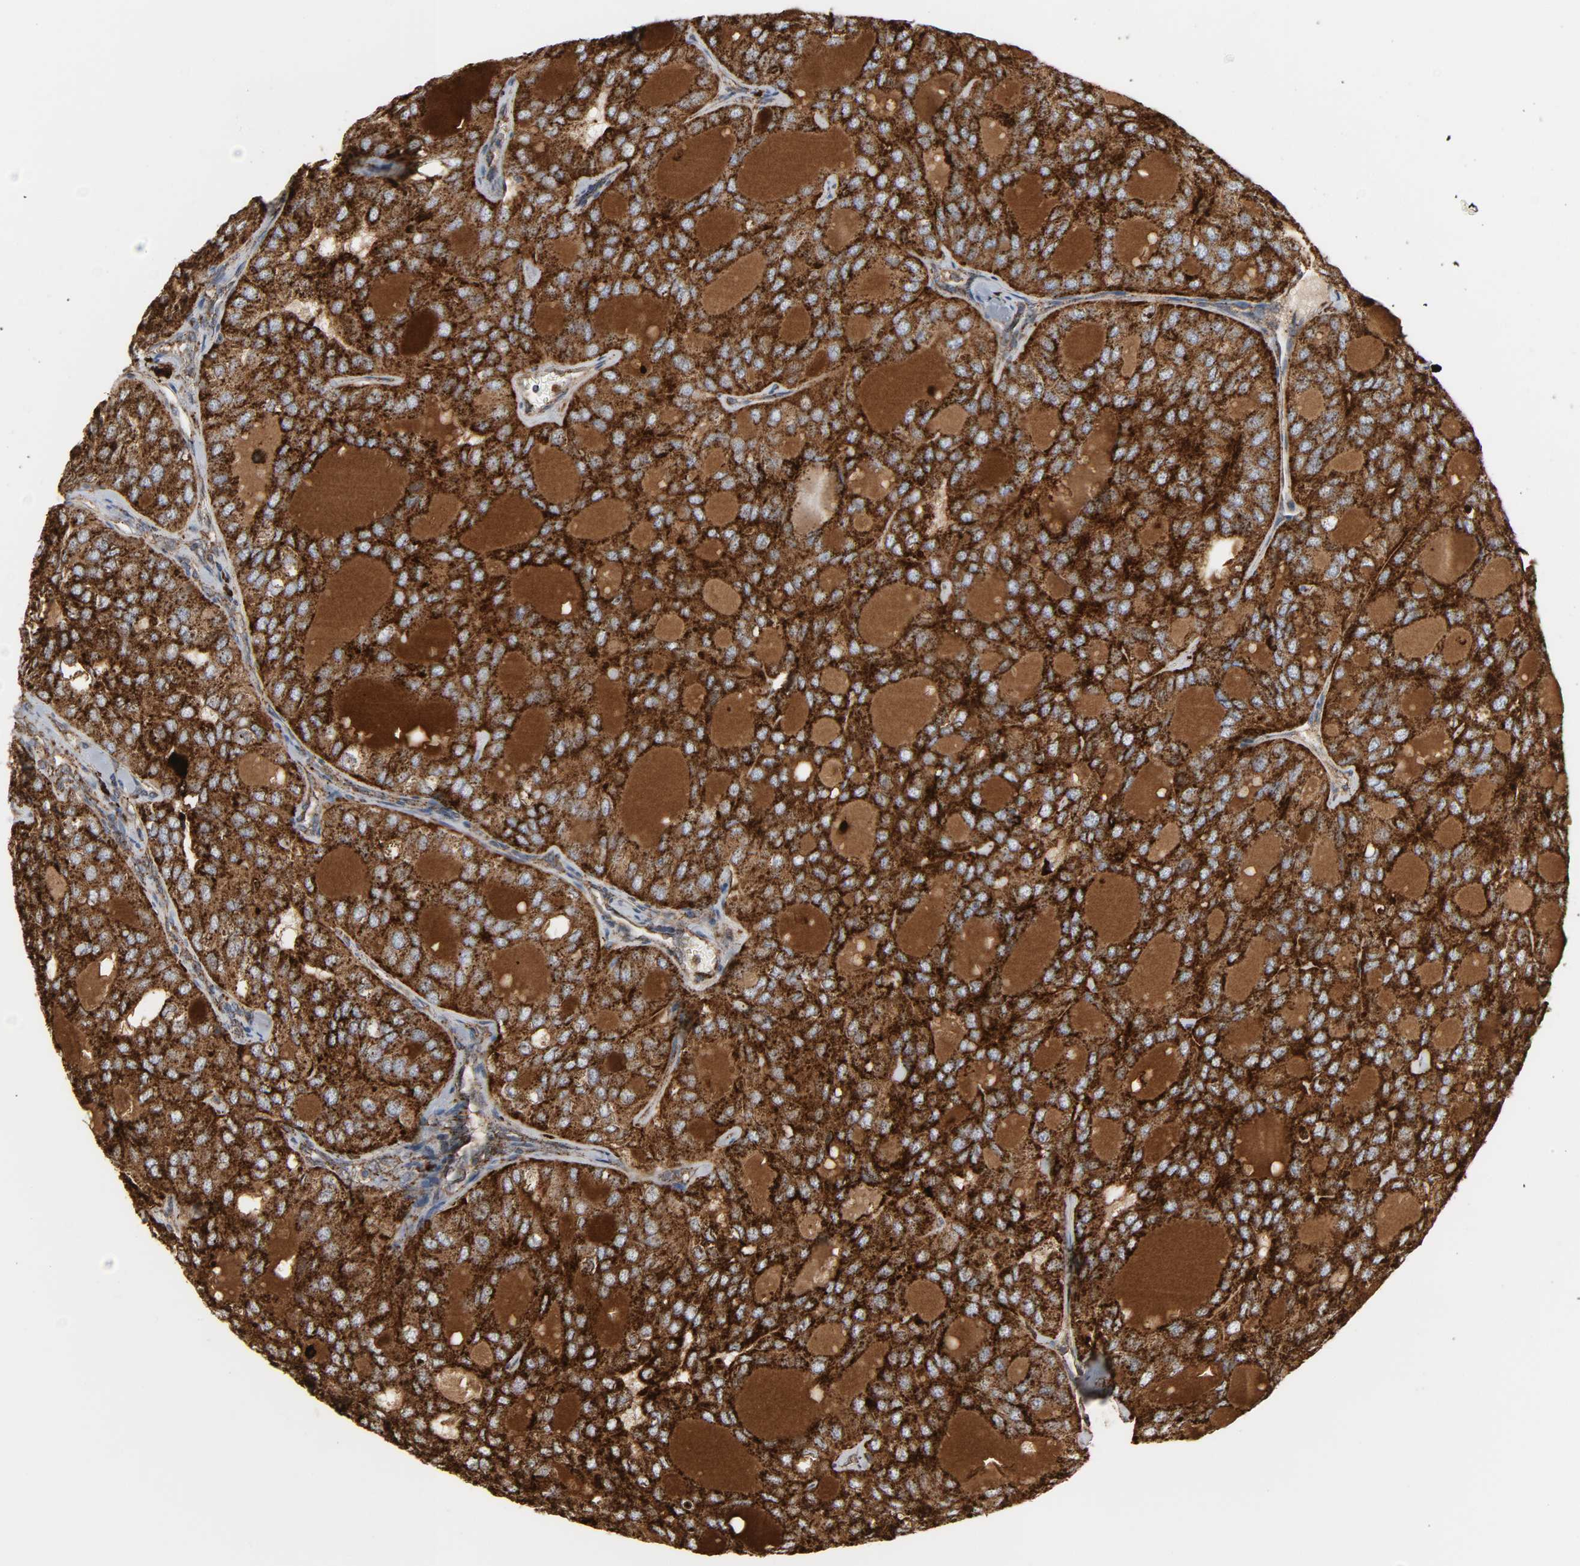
{"staining": {"intensity": "strong", "quantity": ">75%", "location": "nuclear"}, "tissue": "thyroid cancer", "cell_type": "Tumor cells", "image_type": "cancer", "snomed": [{"axis": "morphology", "description": "Follicular adenoma carcinoma, NOS"}, {"axis": "topography", "description": "Thyroid gland"}], "caption": "Protein staining of thyroid follicular adenoma carcinoma tissue demonstrates strong nuclear positivity in approximately >75% of tumor cells.", "gene": "PSAP", "patient": {"sex": "male", "age": 75}}